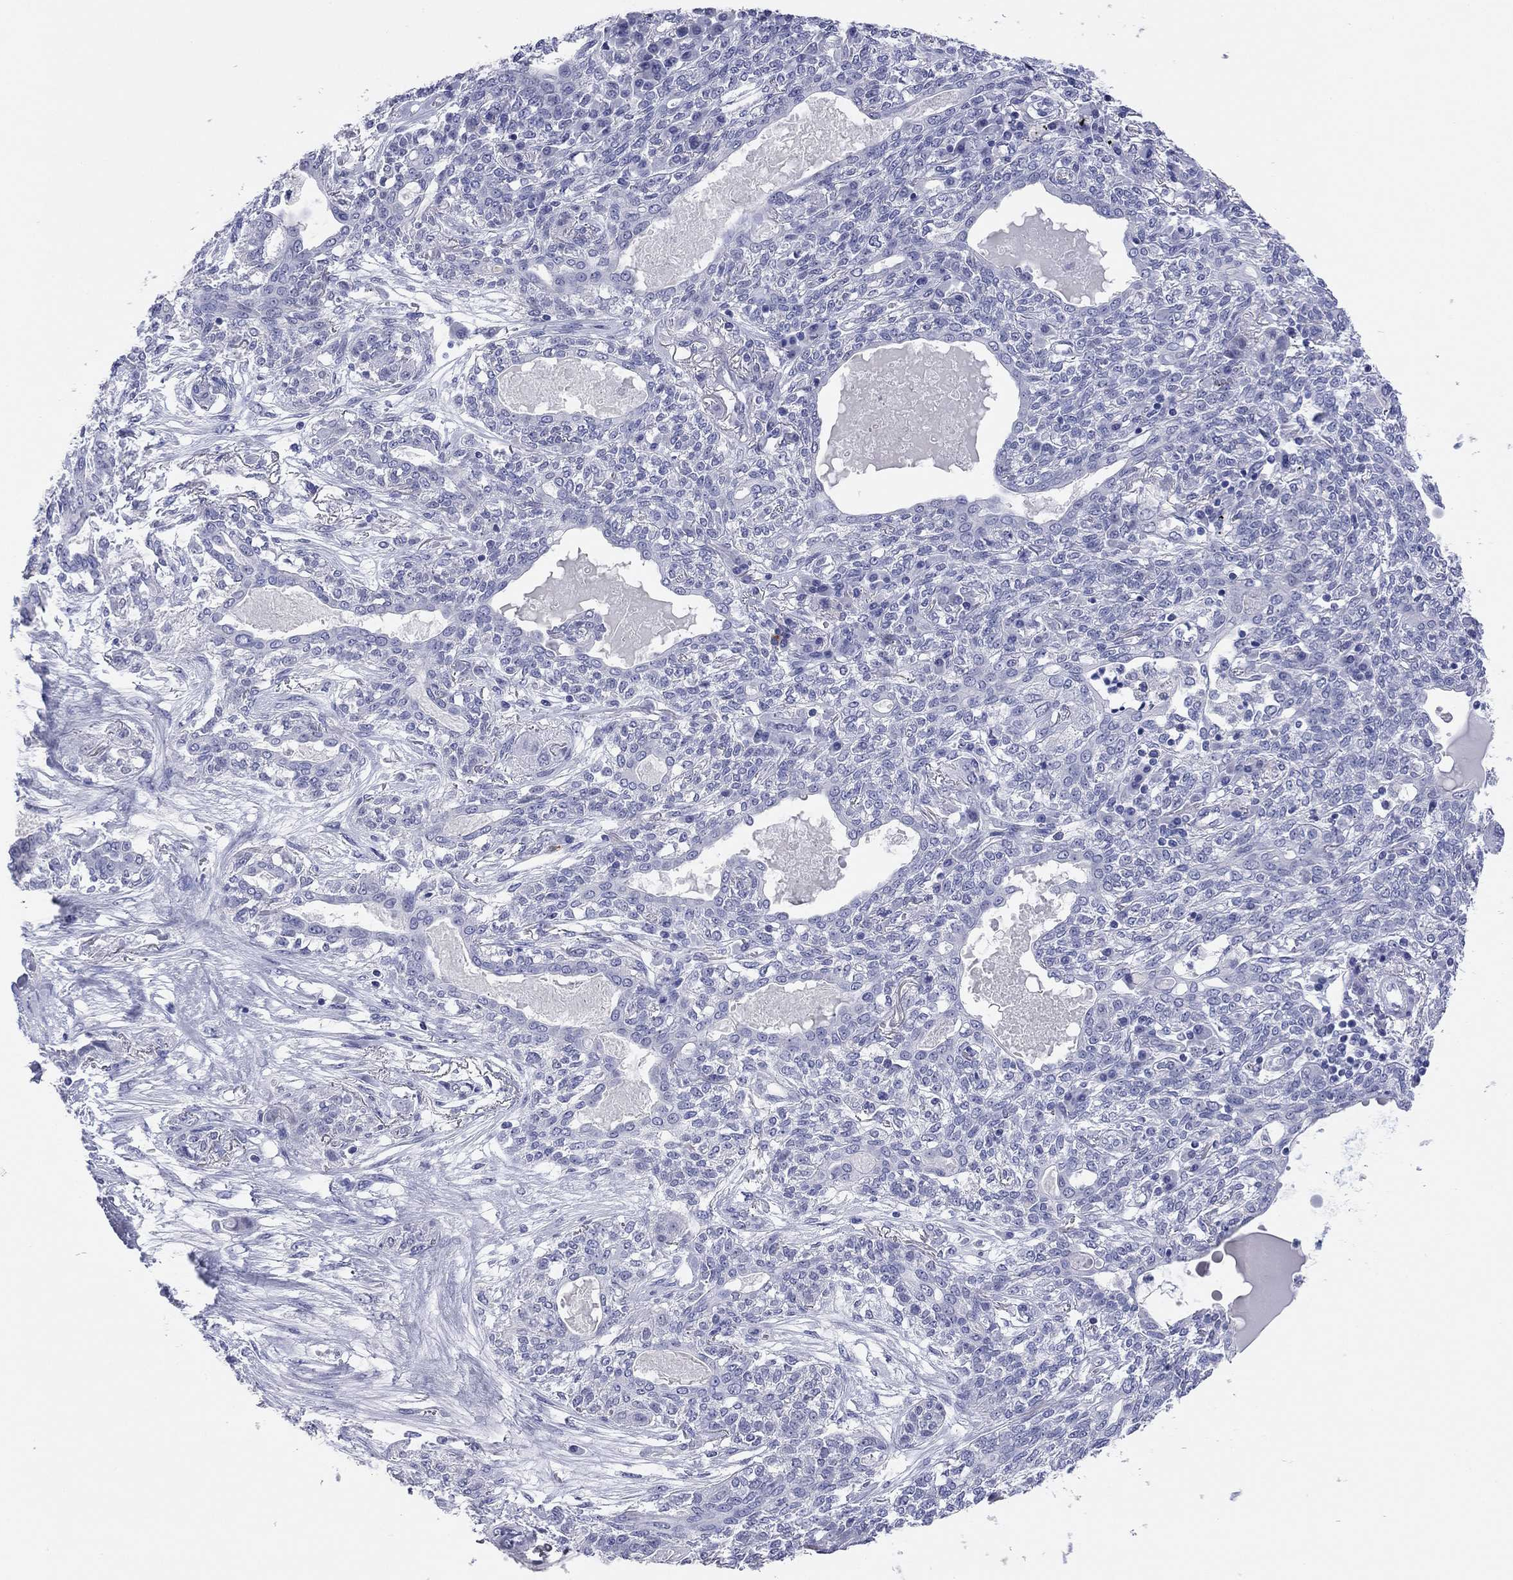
{"staining": {"intensity": "negative", "quantity": "none", "location": "none"}, "tissue": "lung cancer", "cell_type": "Tumor cells", "image_type": "cancer", "snomed": [{"axis": "morphology", "description": "Squamous cell carcinoma, NOS"}, {"axis": "topography", "description": "Lung"}], "caption": "Human lung cancer stained for a protein using IHC shows no staining in tumor cells.", "gene": "TMEM221", "patient": {"sex": "female", "age": 70}}